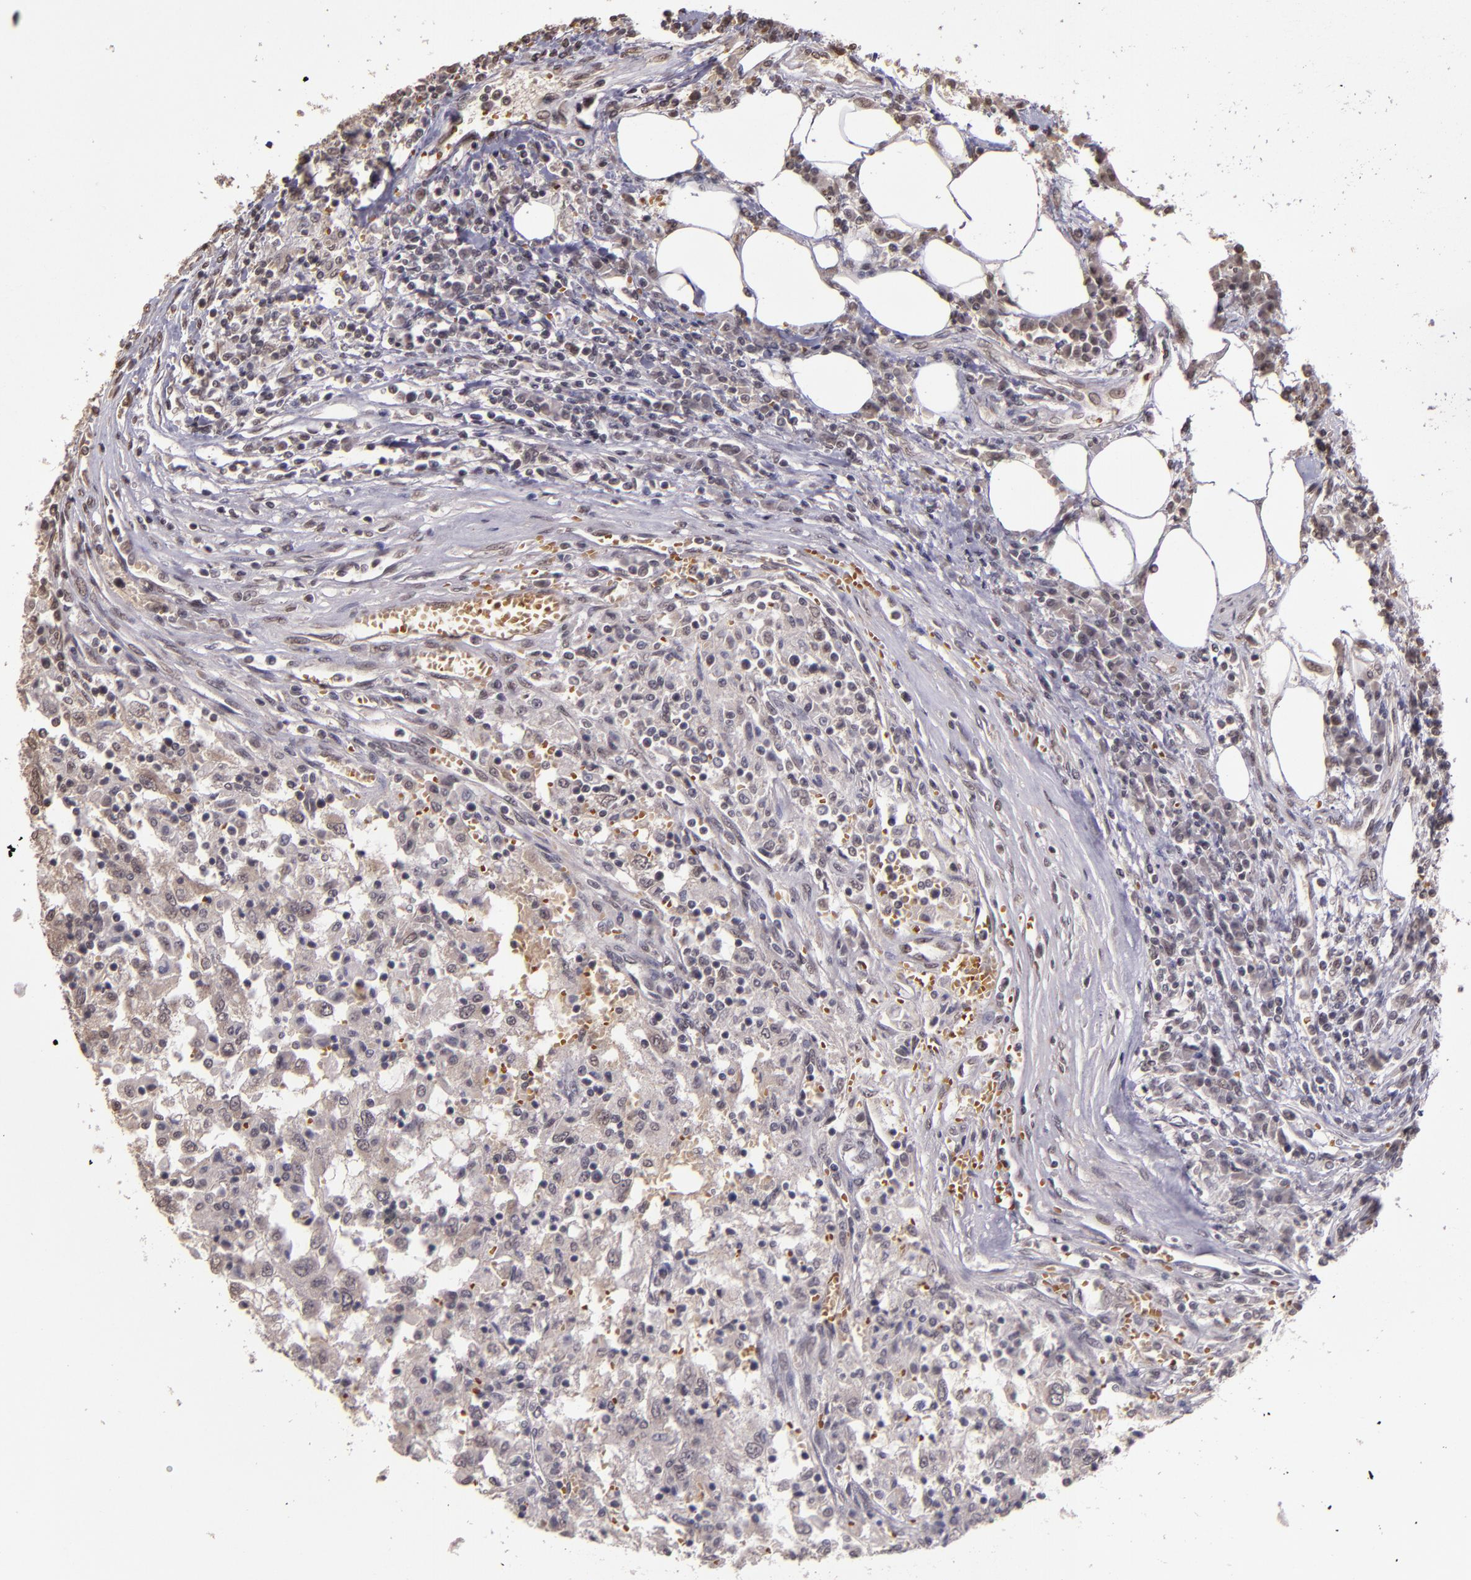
{"staining": {"intensity": "negative", "quantity": "none", "location": "none"}, "tissue": "renal cancer", "cell_type": "Tumor cells", "image_type": "cancer", "snomed": [{"axis": "morphology", "description": "Normal tissue, NOS"}, {"axis": "morphology", "description": "Adenocarcinoma, NOS"}, {"axis": "topography", "description": "Kidney"}], "caption": "Human renal cancer (adenocarcinoma) stained for a protein using immunohistochemistry (IHC) shows no expression in tumor cells.", "gene": "CUL1", "patient": {"sex": "male", "age": 71}}